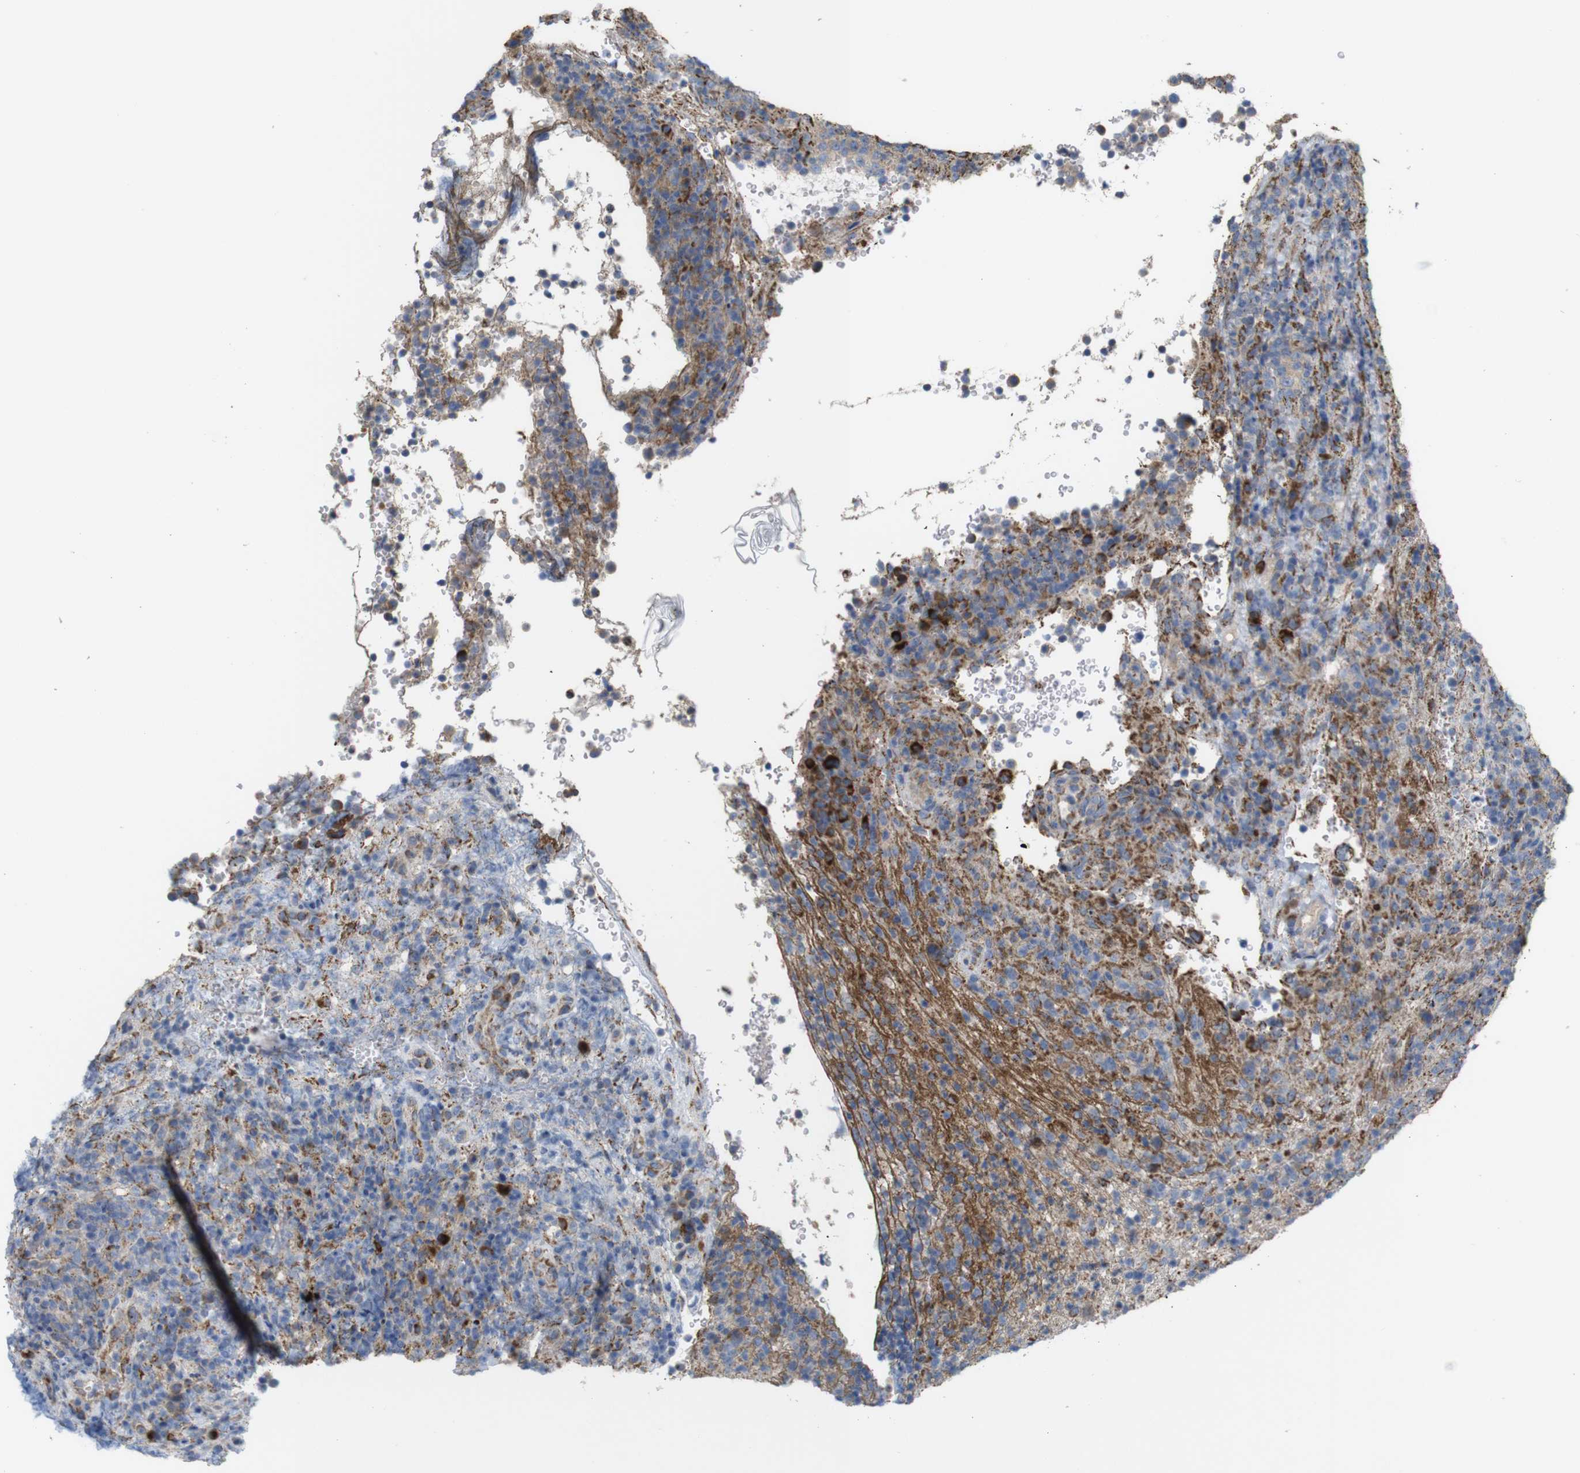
{"staining": {"intensity": "moderate", "quantity": "25%-75%", "location": "cytoplasmic/membranous"}, "tissue": "lymphoma", "cell_type": "Tumor cells", "image_type": "cancer", "snomed": [{"axis": "morphology", "description": "Malignant lymphoma, non-Hodgkin's type, High grade"}, {"axis": "topography", "description": "Lymph node"}], "caption": "Human lymphoma stained with a brown dye shows moderate cytoplasmic/membranous positive staining in about 25%-75% of tumor cells.", "gene": "PTPRR", "patient": {"sex": "female", "age": 76}}